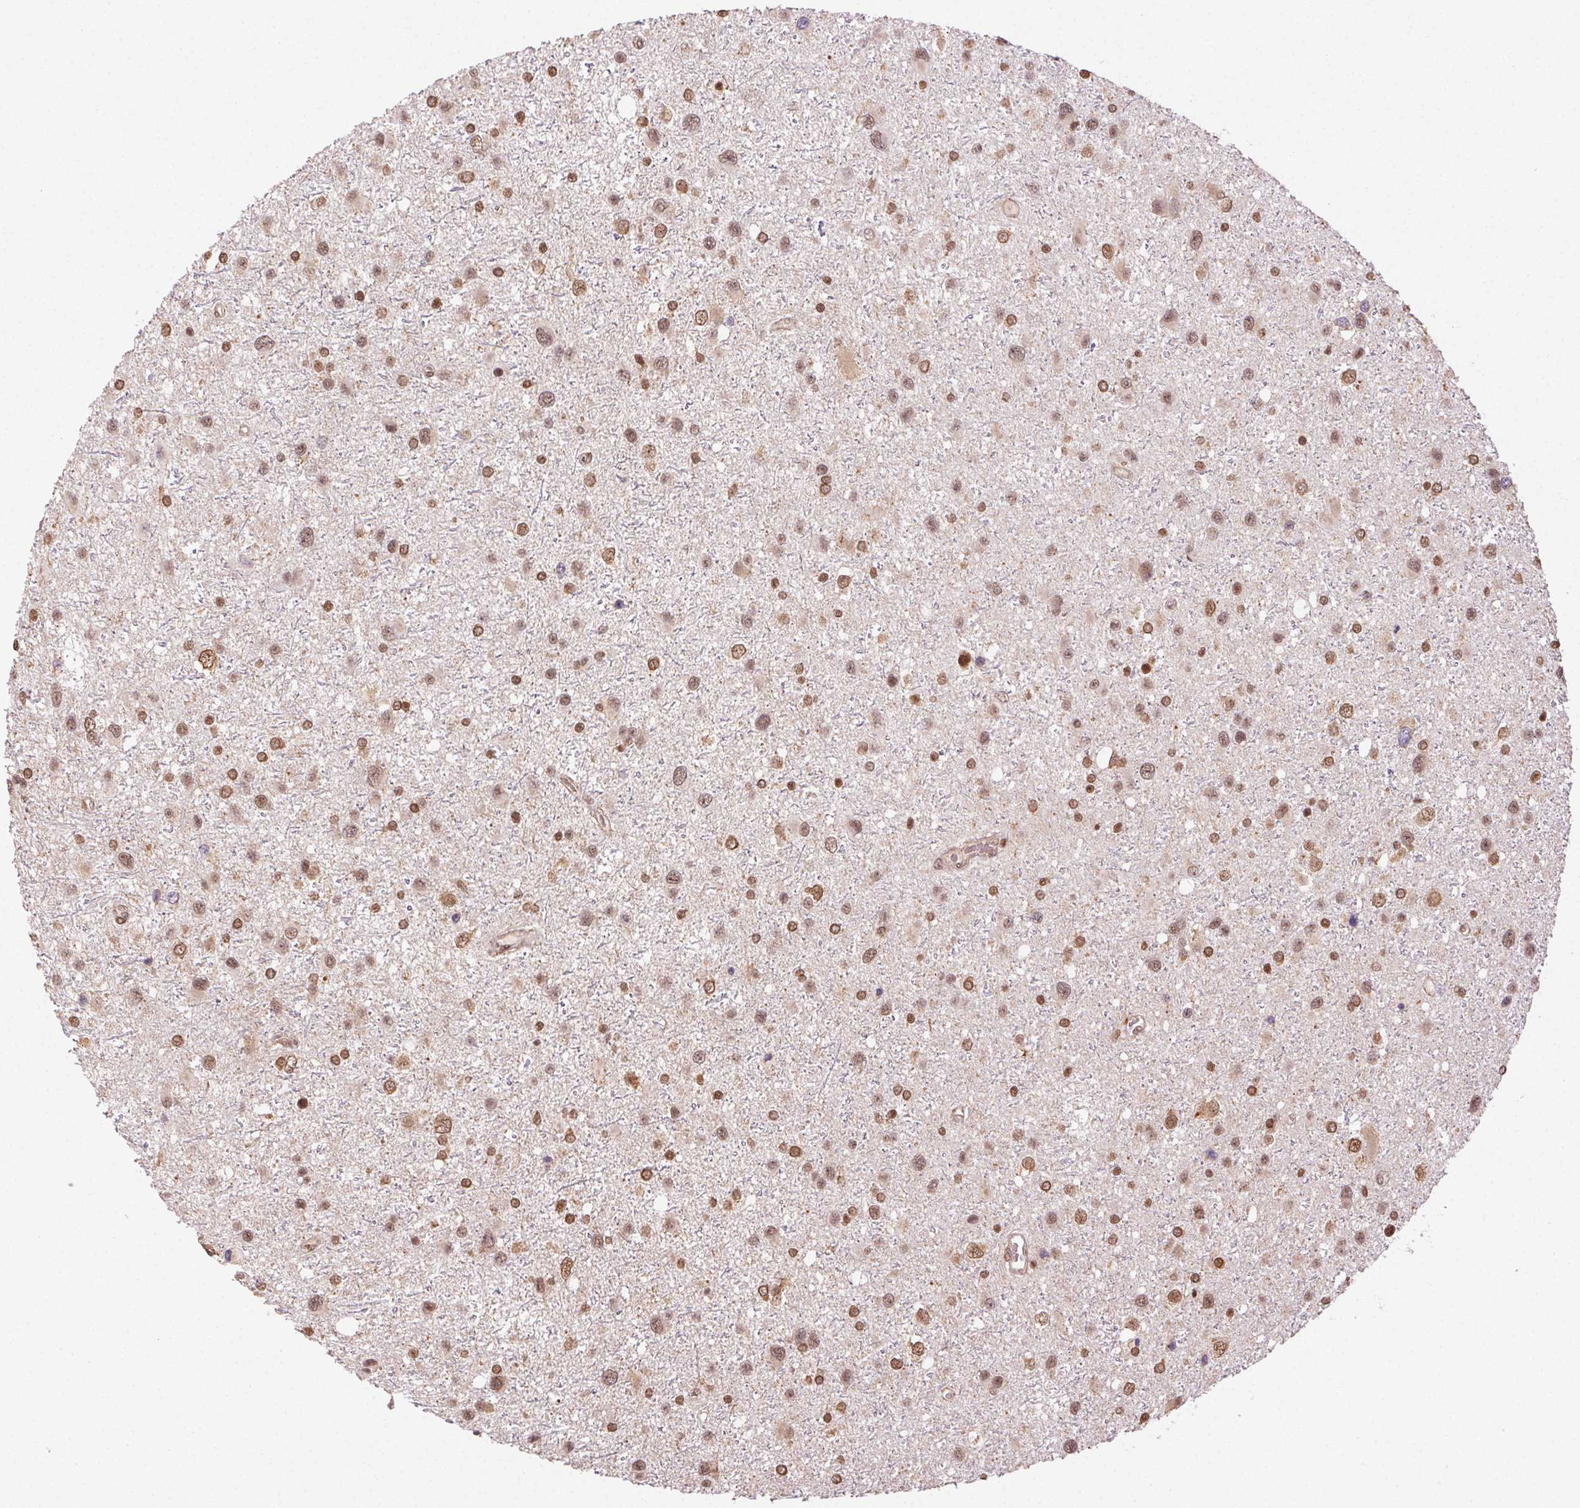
{"staining": {"intensity": "moderate", "quantity": ">75%", "location": "nuclear"}, "tissue": "glioma", "cell_type": "Tumor cells", "image_type": "cancer", "snomed": [{"axis": "morphology", "description": "Glioma, malignant, Low grade"}, {"axis": "topography", "description": "Brain"}], "caption": "Protein expression analysis of low-grade glioma (malignant) shows moderate nuclear staining in approximately >75% of tumor cells. (DAB (3,3'-diaminobenzidine) IHC with brightfield microscopy, high magnification).", "gene": "TREML4", "patient": {"sex": "female", "age": 32}}